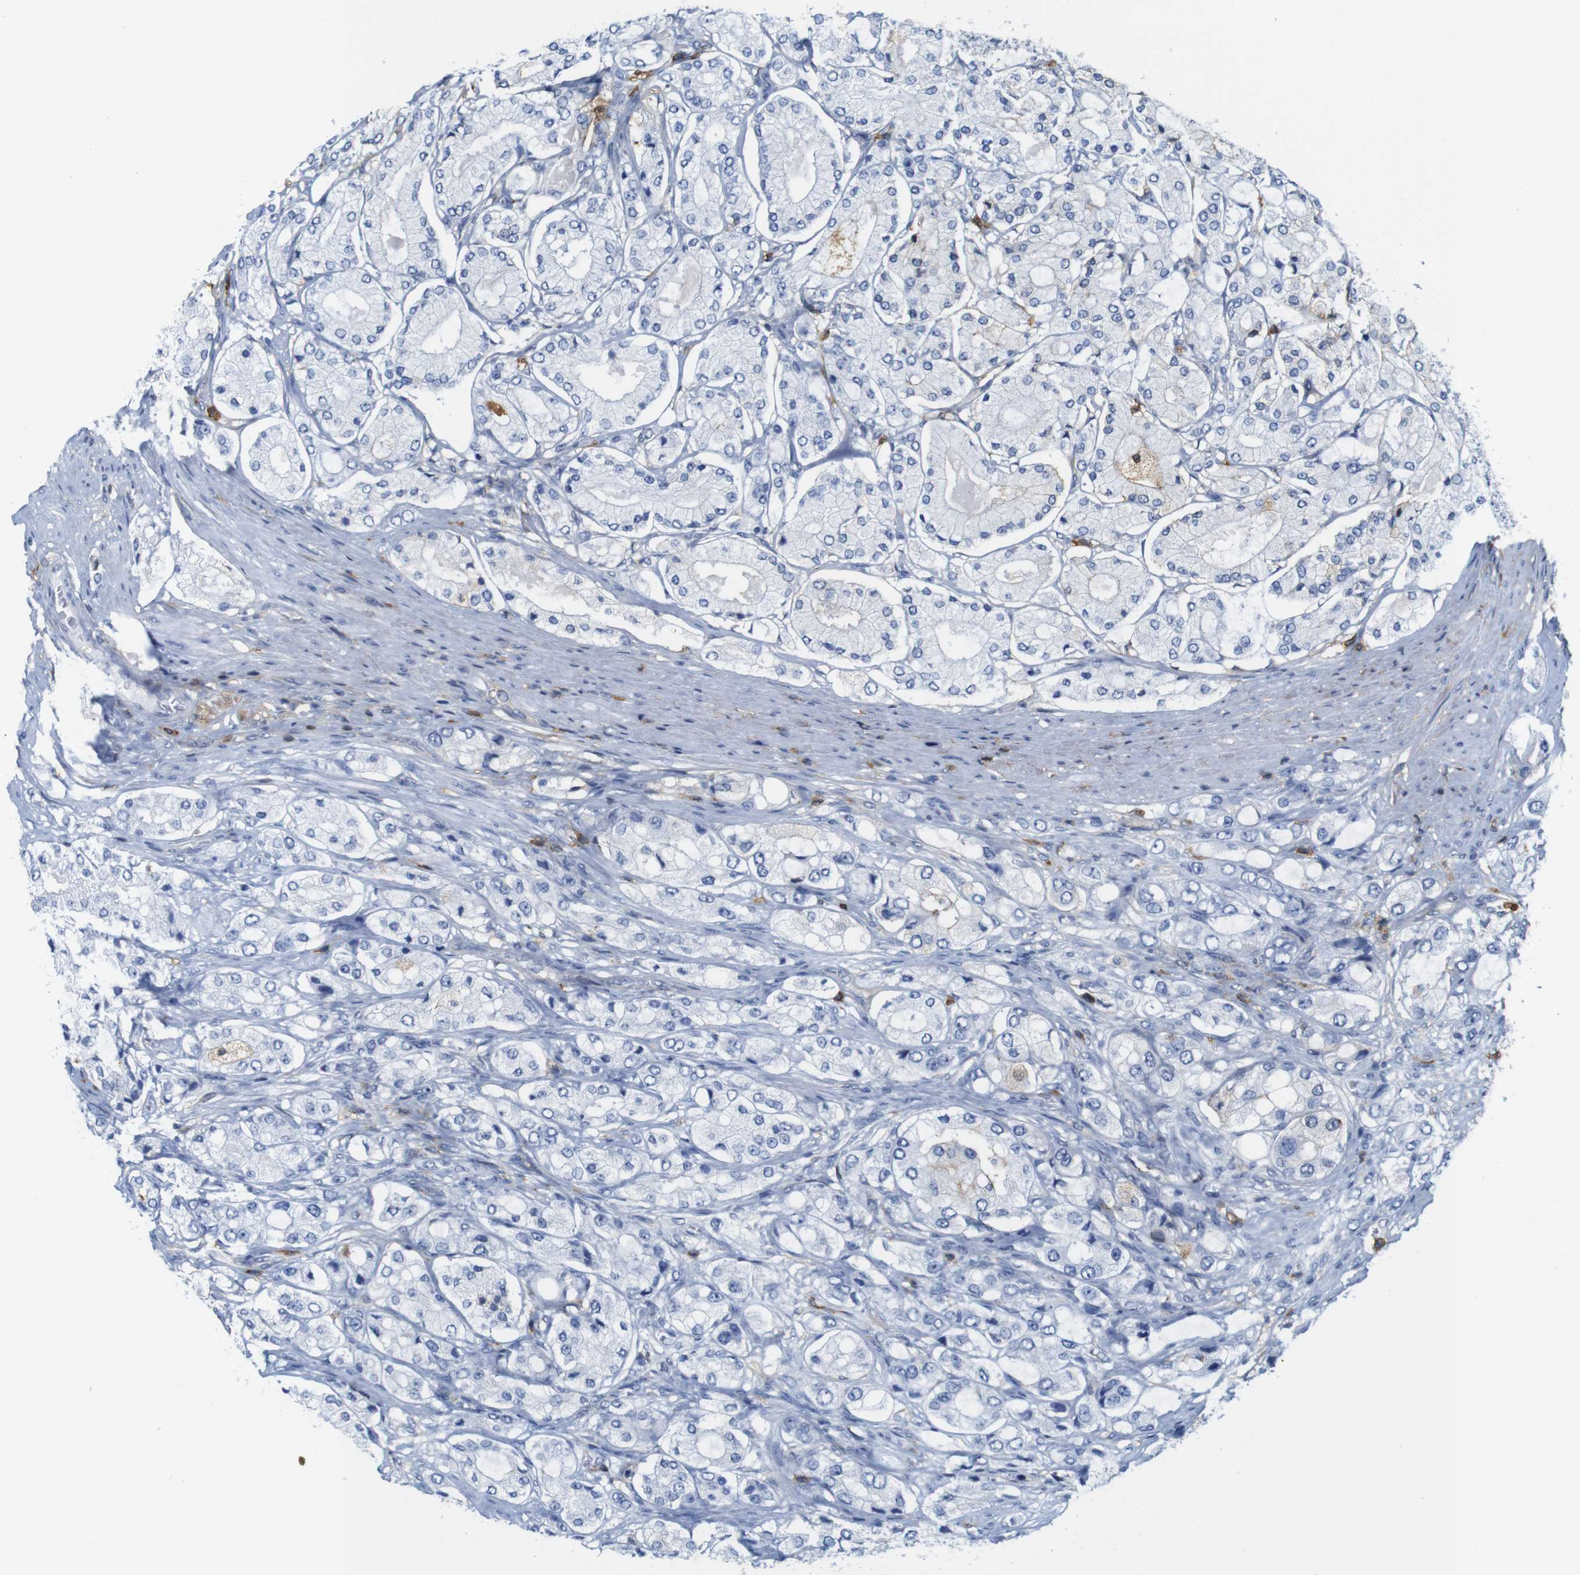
{"staining": {"intensity": "negative", "quantity": "none", "location": "none"}, "tissue": "prostate cancer", "cell_type": "Tumor cells", "image_type": "cancer", "snomed": [{"axis": "morphology", "description": "Adenocarcinoma, High grade"}, {"axis": "topography", "description": "Prostate"}], "caption": "The photomicrograph displays no staining of tumor cells in prostate high-grade adenocarcinoma.", "gene": "ANXA1", "patient": {"sex": "male", "age": 65}}